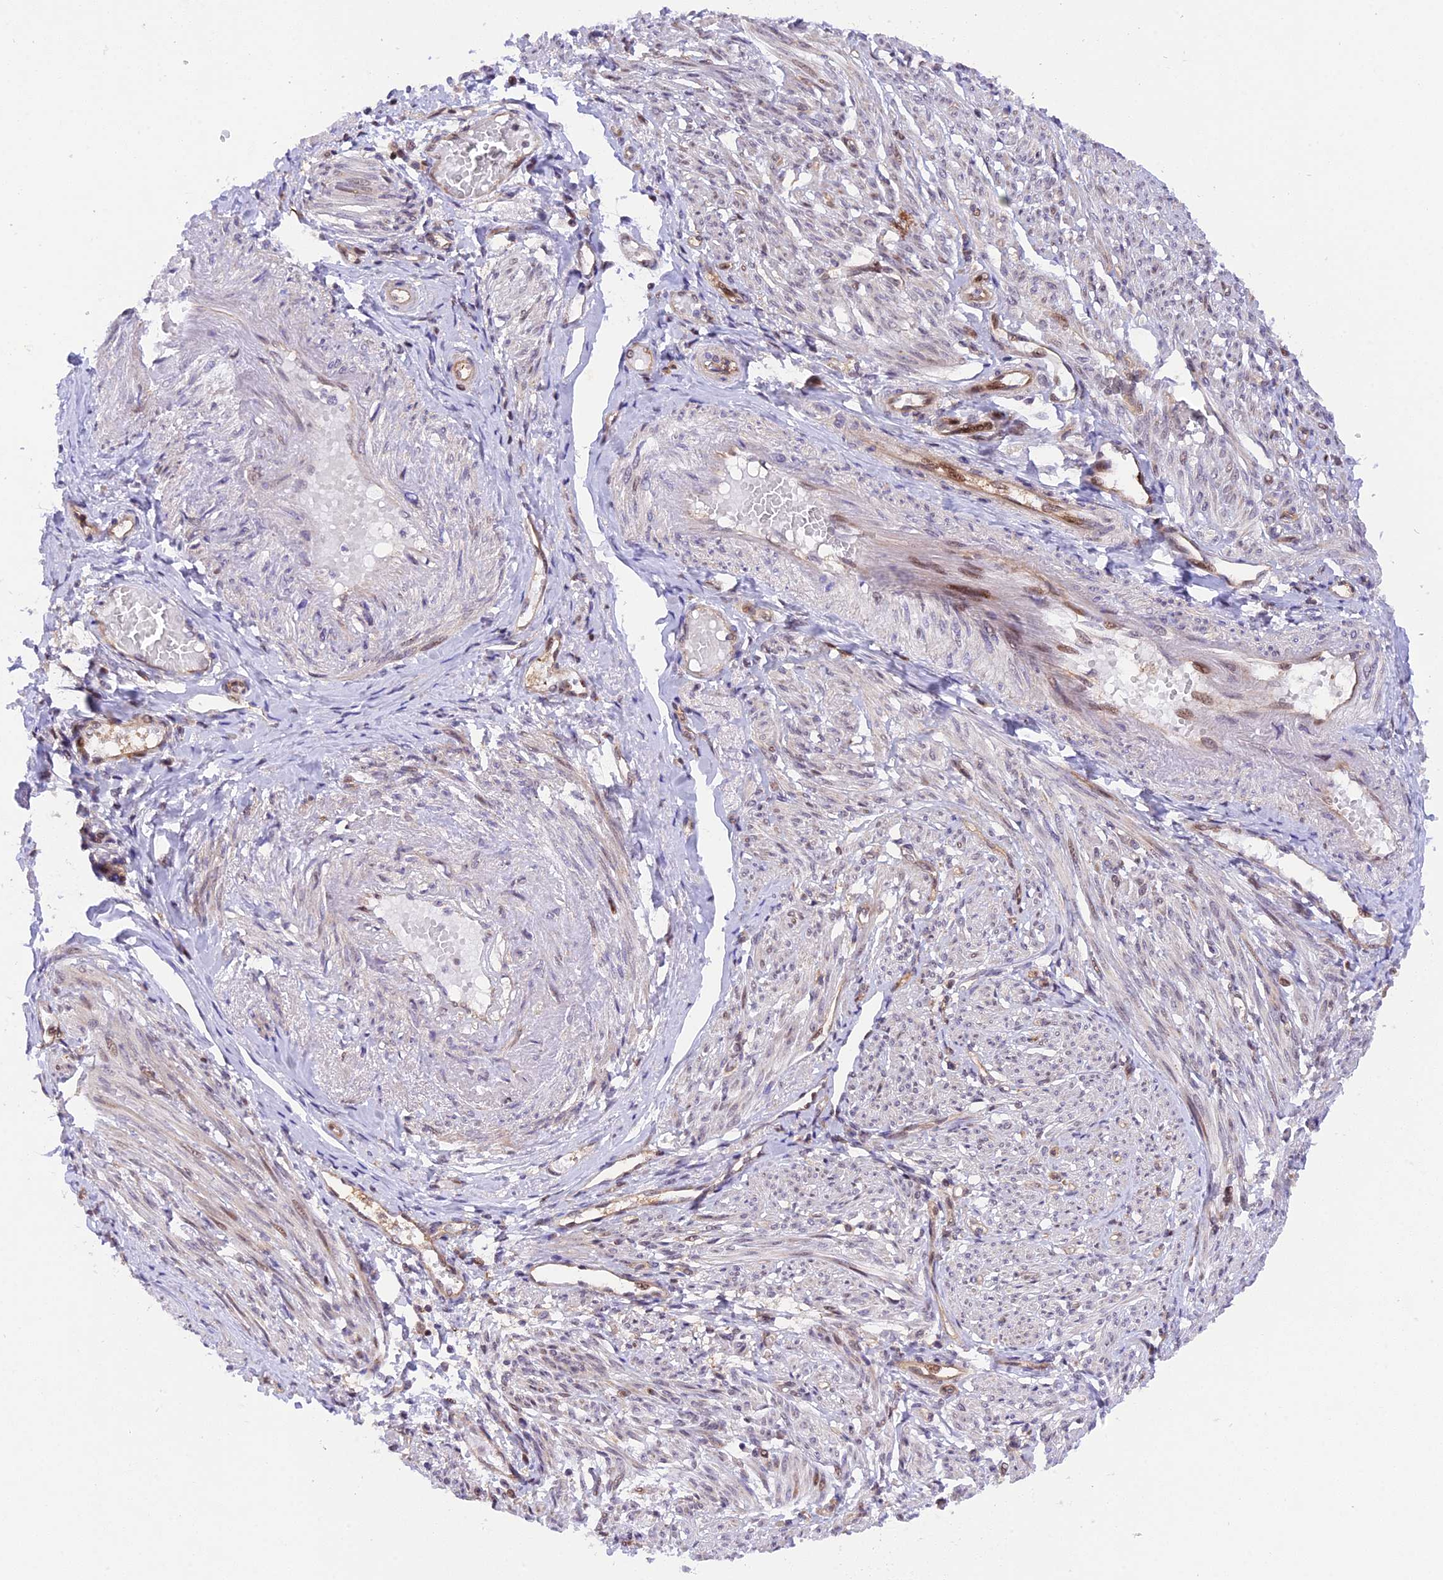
{"staining": {"intensity": "moderate", "quantity": "<25%", "location": "nuclear"}, "tissue": "smooth muscle", "cell_type": "Smooth muscle cells", "image_type": "normal", "snomed": [{"axis": "morphology", "description": "Normal tissue, NOS"}, {"axis": "topography", "description": "Smooth muscle"}], "caption": "A low amount of moderate nuclear positivity is appreciated in approximately <25% of smooth muscle cells in unremarkable smooth muscle.", "gene": "SAMD4A", "patient": {"sex": "female", "age": 39}}